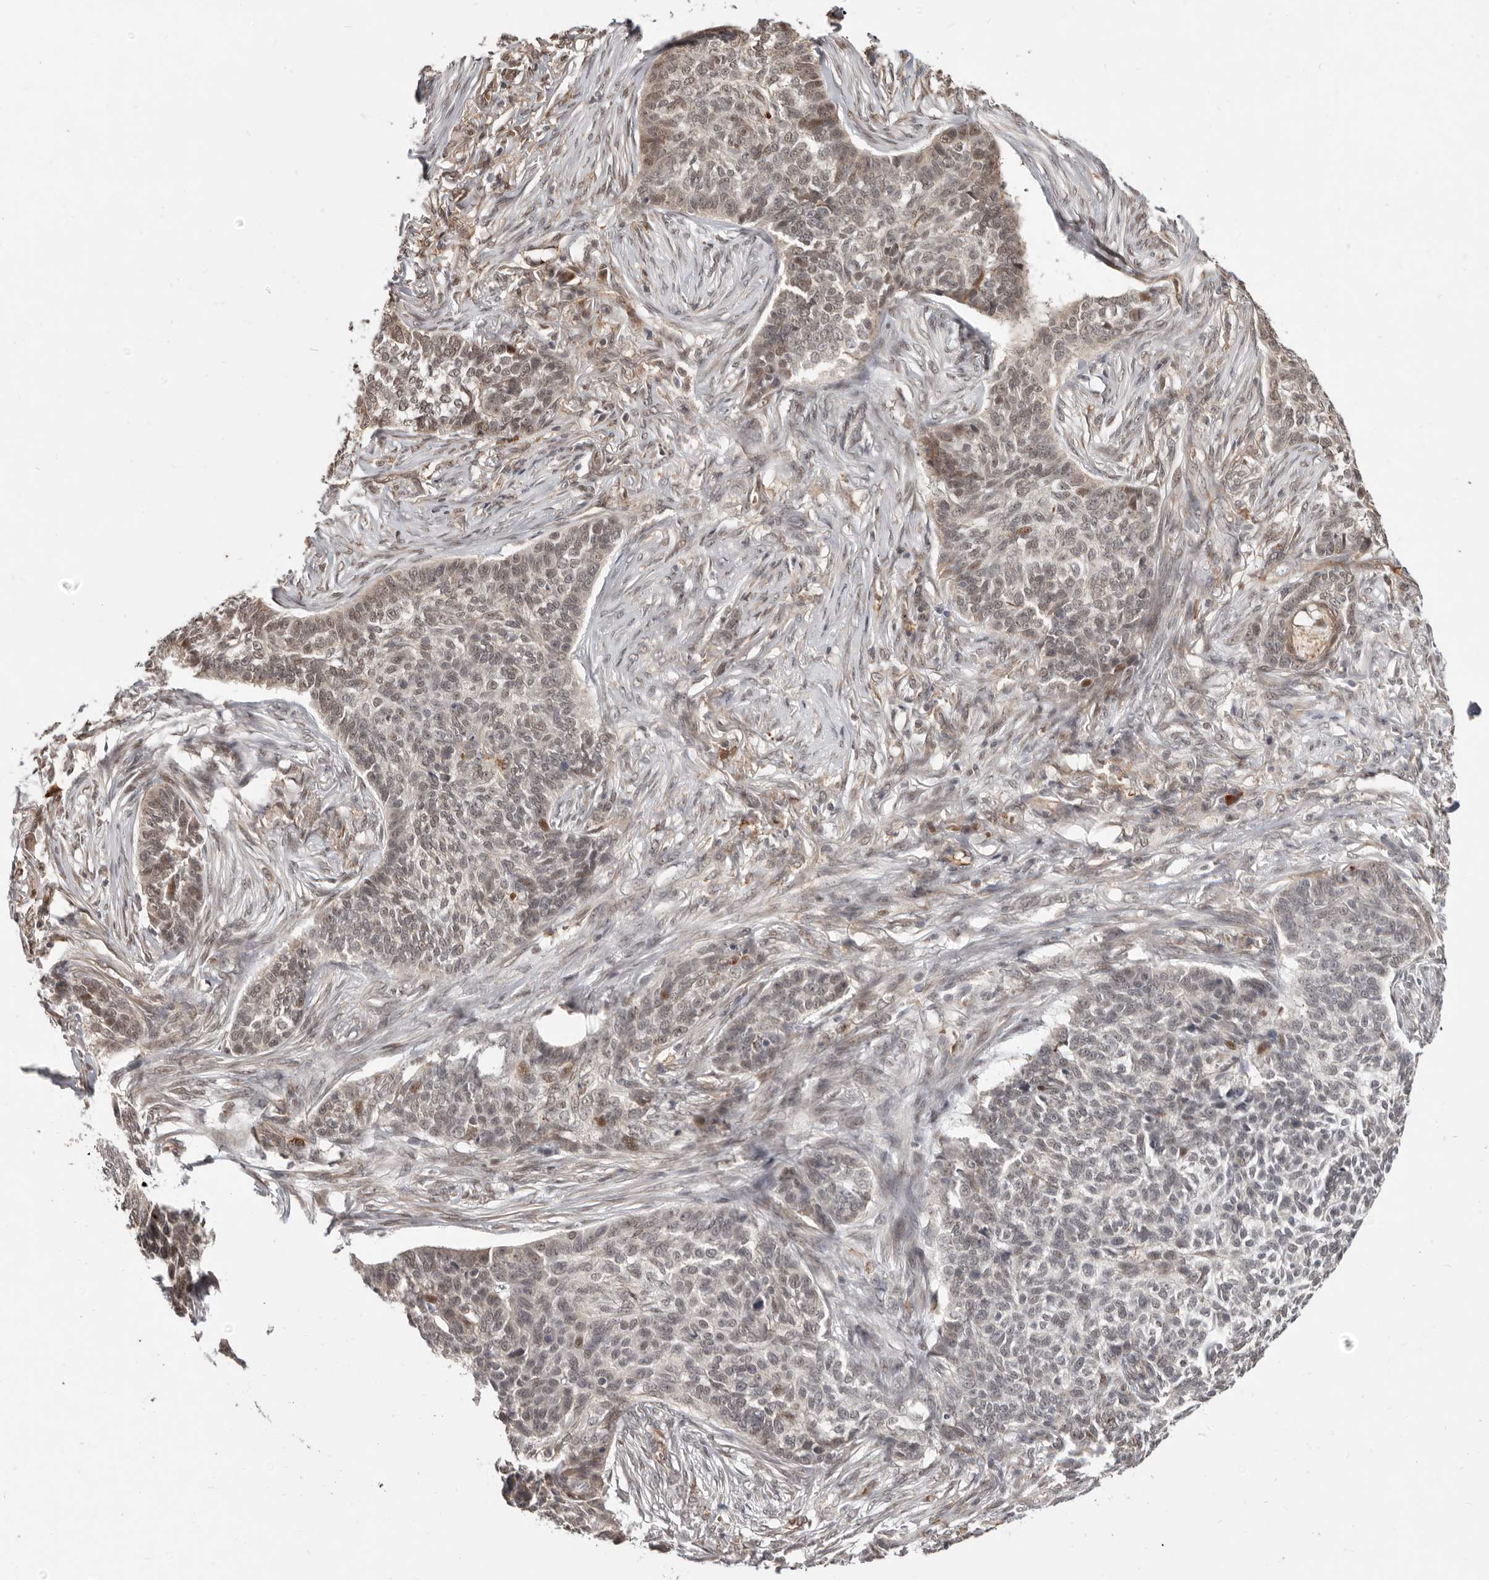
{"staining": {"intensity": "weak", "quantity": "25%-75%", "location": "nuclear"}, "tissue": "skin cancer", "cell_type": "Tumor cells", "image_type": "cancer", "snomed": [{"axis": "morphology", "description": "Basal cell carcinoma"}, {"axis": "topography", "description": "Skin"}], "caption": "DAB (3,3'-diaminobenzidine) immunohistochemical staining of skin cancer (basal cell carcinoma) demonstrates weak nuclear protein staining in approximately 25%-75% of tumor cells. The staining was performed using DAB, with brown indicating positive protein expression. Nuclei are stained blue with hematoxylin.", "gene": "NCOA3", "patient": {"sex": "male", "age": 85}}